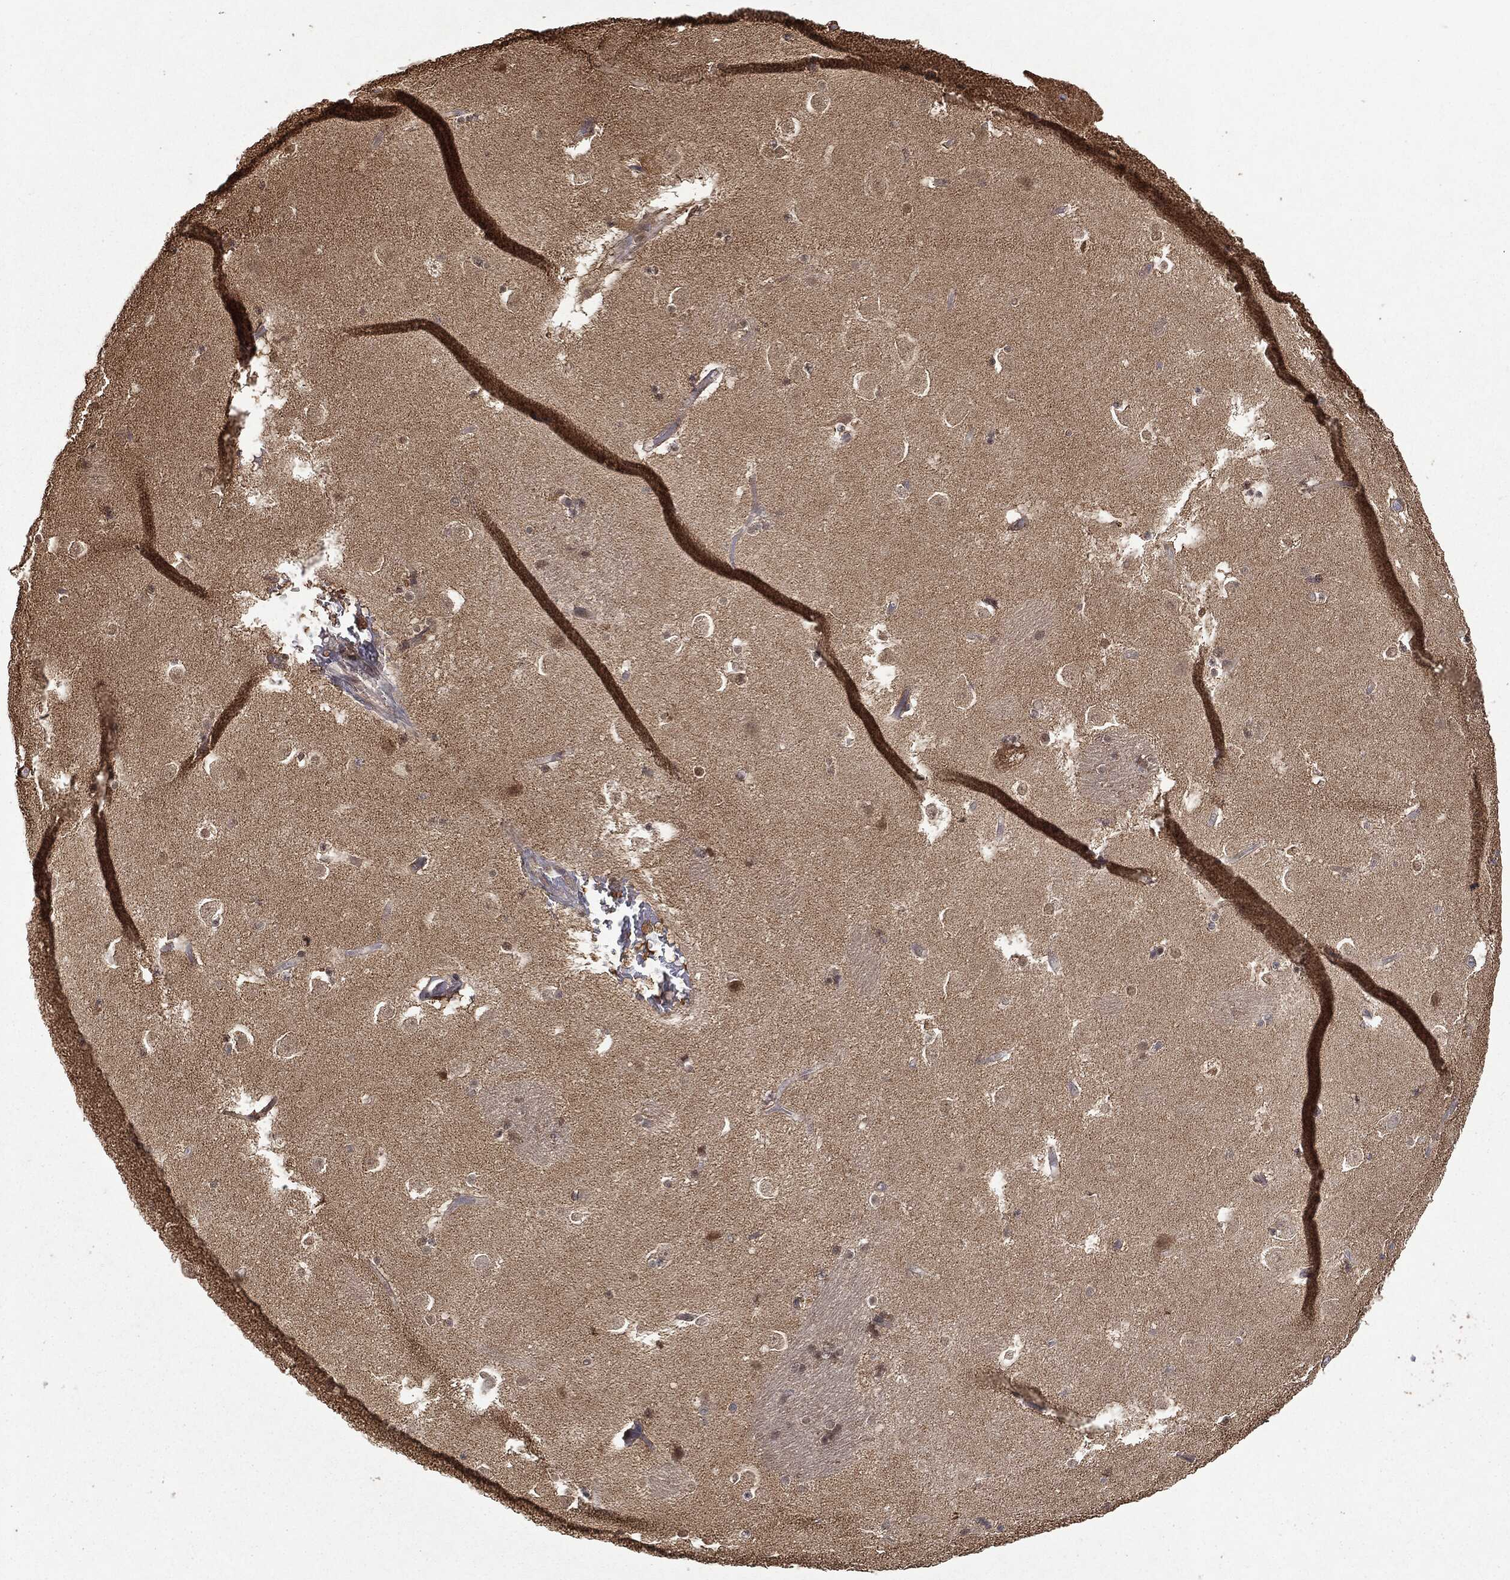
{"staining": {"intensity": "negative", "quantity": "none", "location": "none"}, "tissue": "caudate", "cell_type": "Glial cells", "image_type": "normal", "snomed": [{"axis": "morphology", "description": "Normal tissue, NOS"}, {"axis": "topography", "description": "Lateral ventricle wall"}], "caption": "The histopathology image reveals no significant expression in glial cells of caudate.", "gene": "ZNHIT6", "patient": {"sex": "male", "age": 51}}